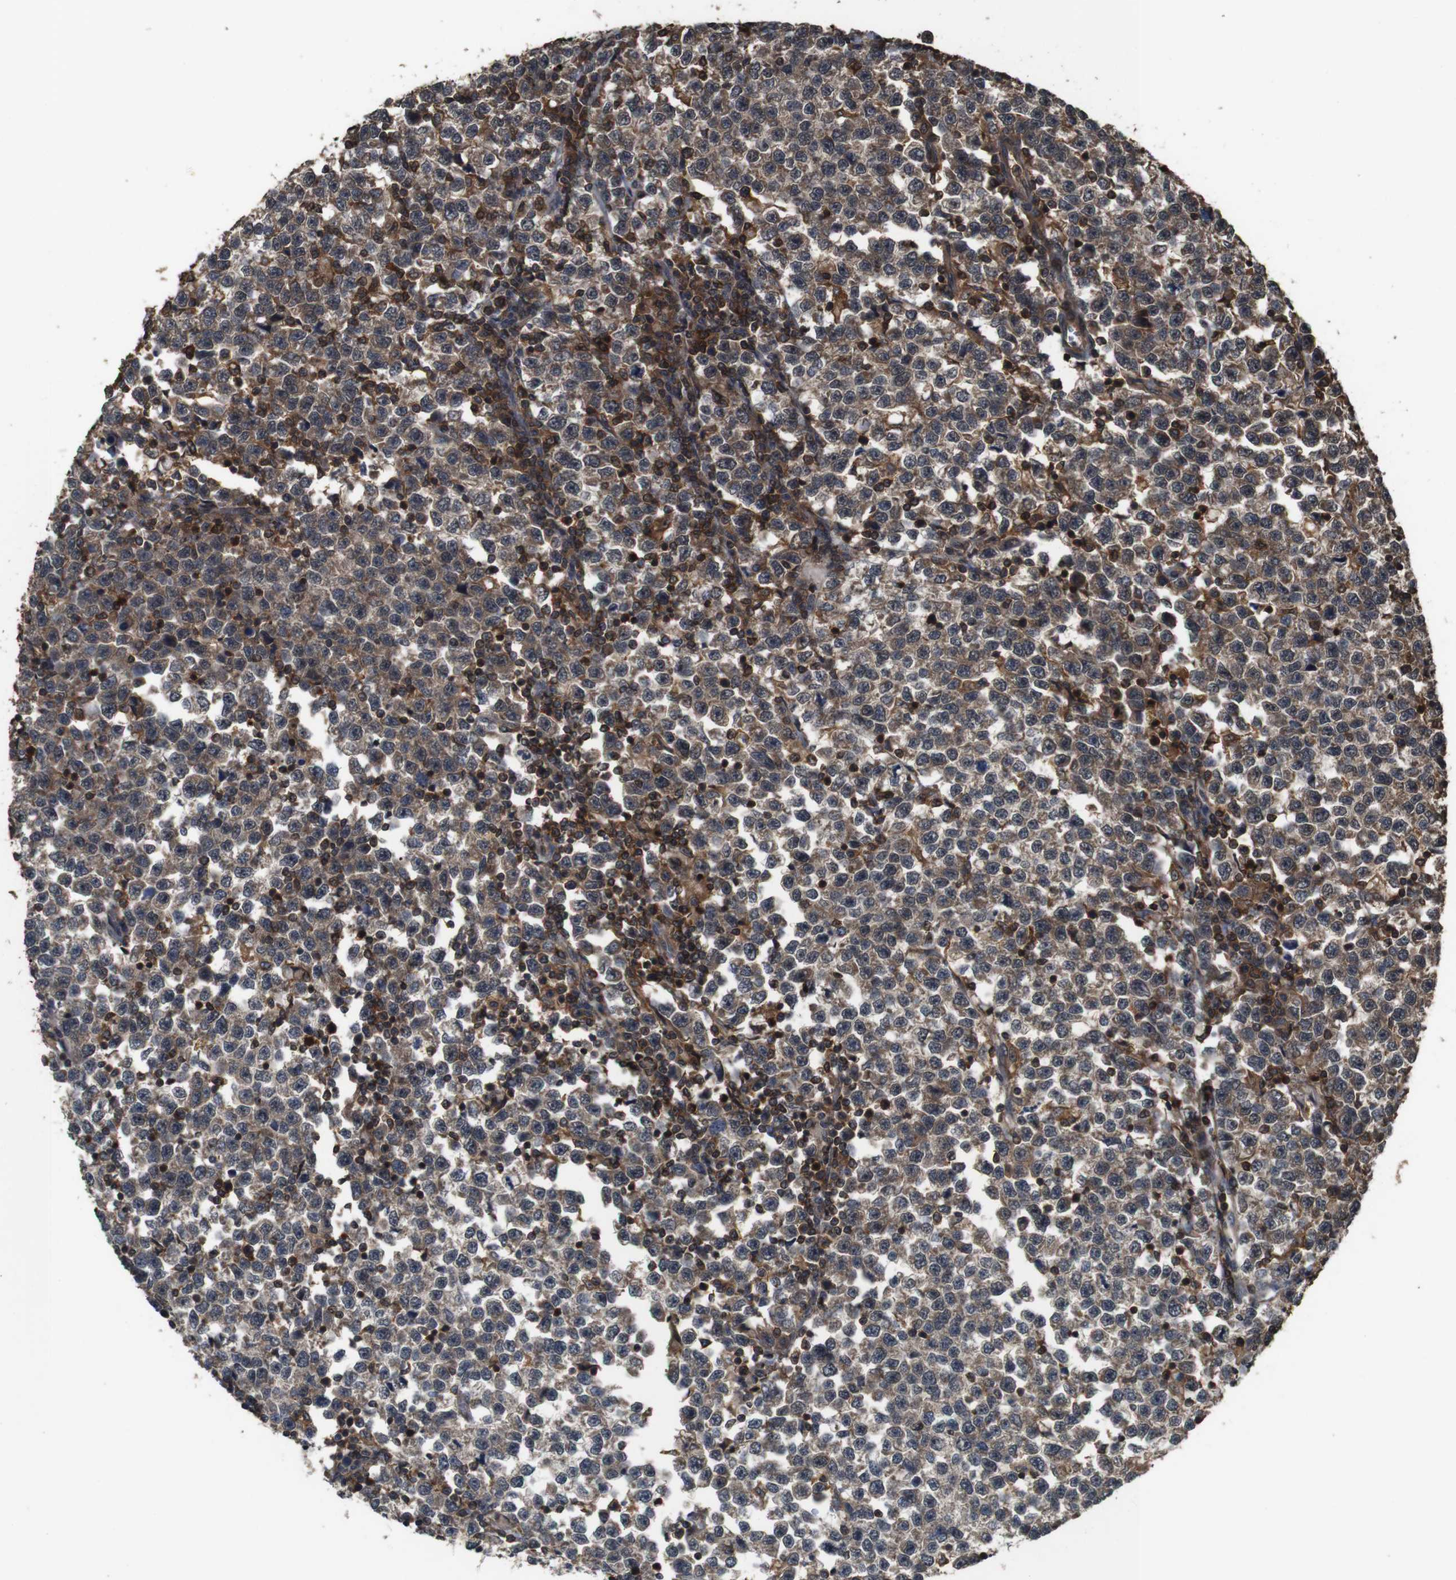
{"staining": {"intensity": "moderate", "quantity": ">75%", "location": "cytoplasmic/membranous"}, "tissue": "testis cancer", "cell_type": "Tumor cells", "image_type": "cancer", "snomed": [{"axis": "morphology", "description": "Normal tissue, NOS"}, {"axis": "morphology", "description": "Seminoma, NOS"}, {"axis": "topography", "description": "Testis"}], "caption": "Seminoma (testis) tissue shows moderate cytoplasmic/membranous expression in about >75% of tumor cells", "gene": "BAG4", "patient": {"sex": "male", "age": 43}}